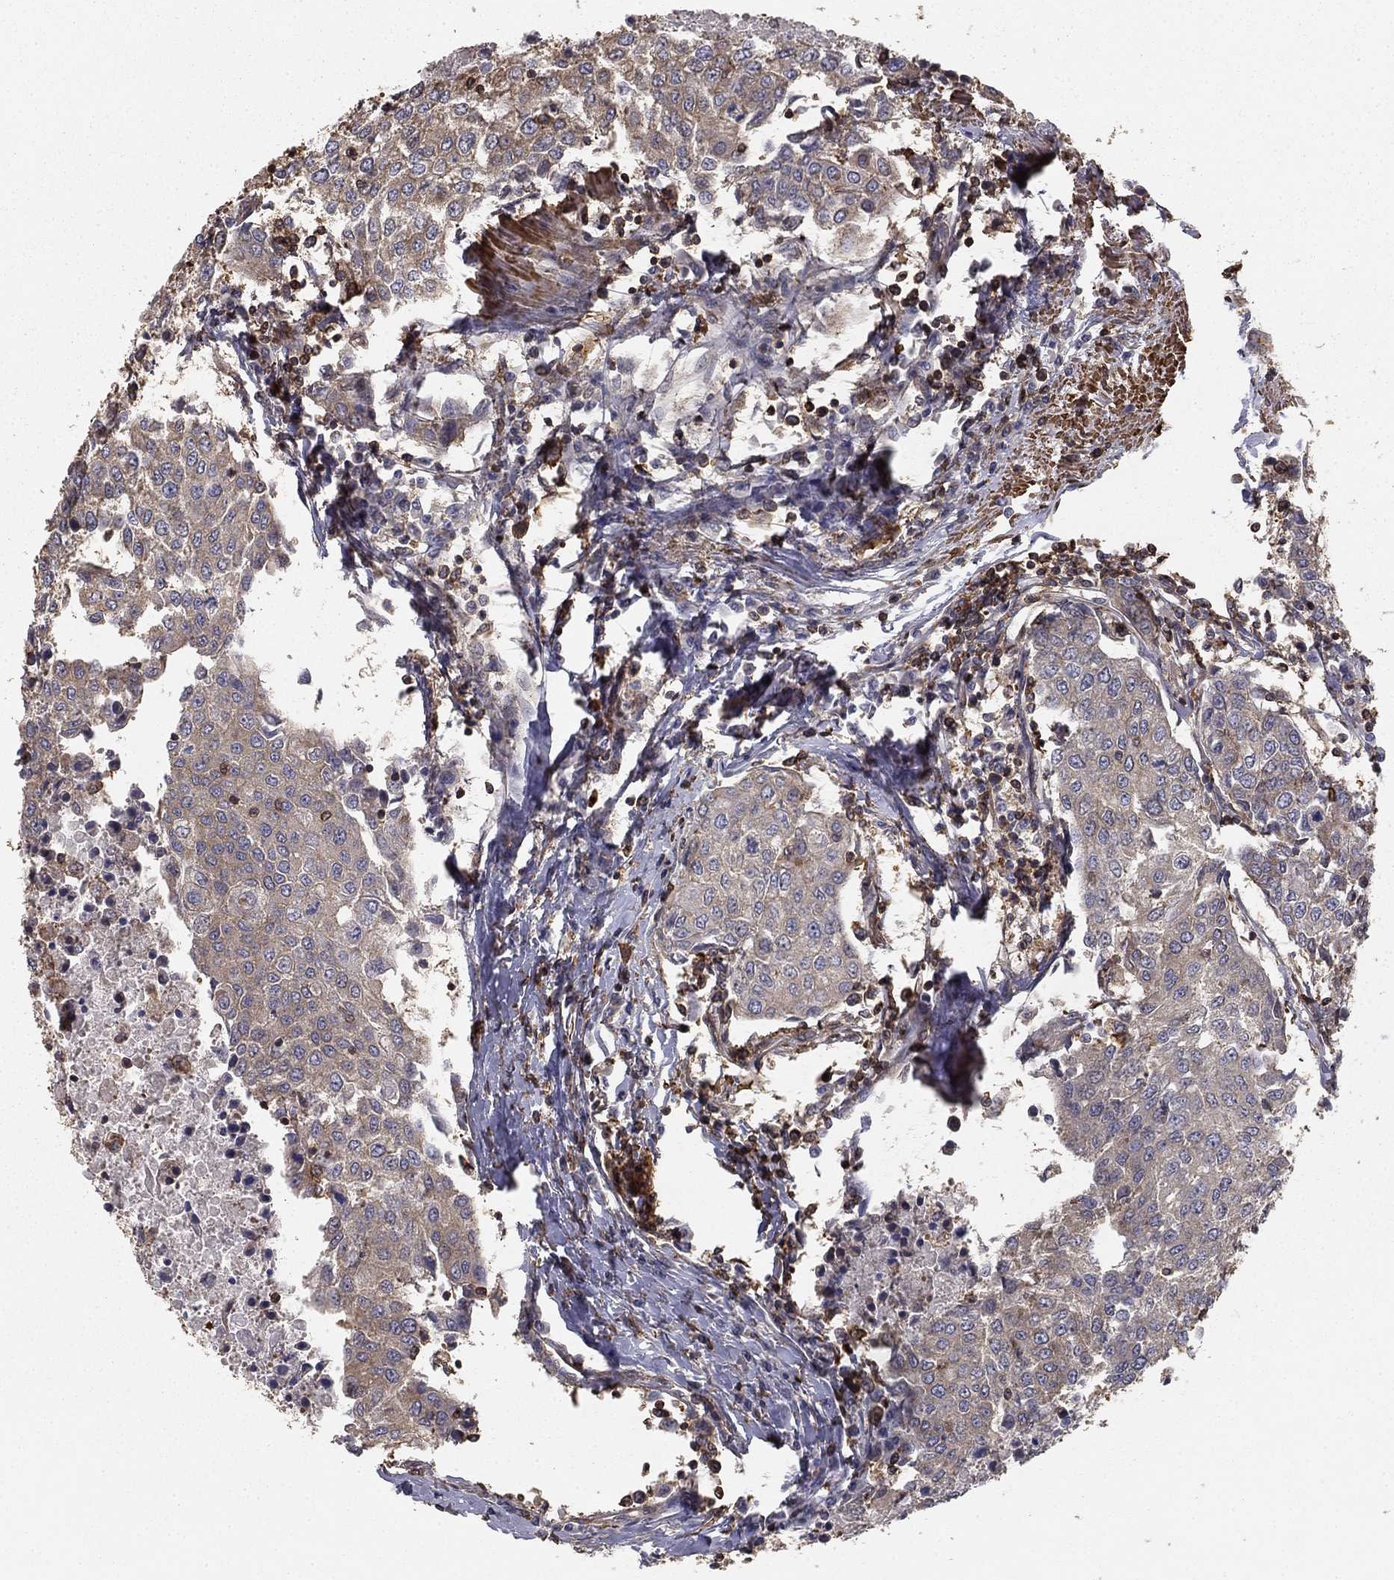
{"staining": {"intensity": "negative", "quantity": "none", "location": "none"}, "tissue": "urothelial cancer", "cell_type": "Tumor cells", "image_type": "cancer", "snomed": [{"axis": "morphology", "description": "Urothelial carcinoma, High grade"}, {"axis": "topography", "description": "Urinary bladder"}], "caption": "Immunohistochemistry photomicrograph of neoplastic tissue: urothelial cancer stained with DAB shows no significant protein expression in tumor cells.", "gene": "HABP4", "patient": {"sex": "female", "age": 85}}